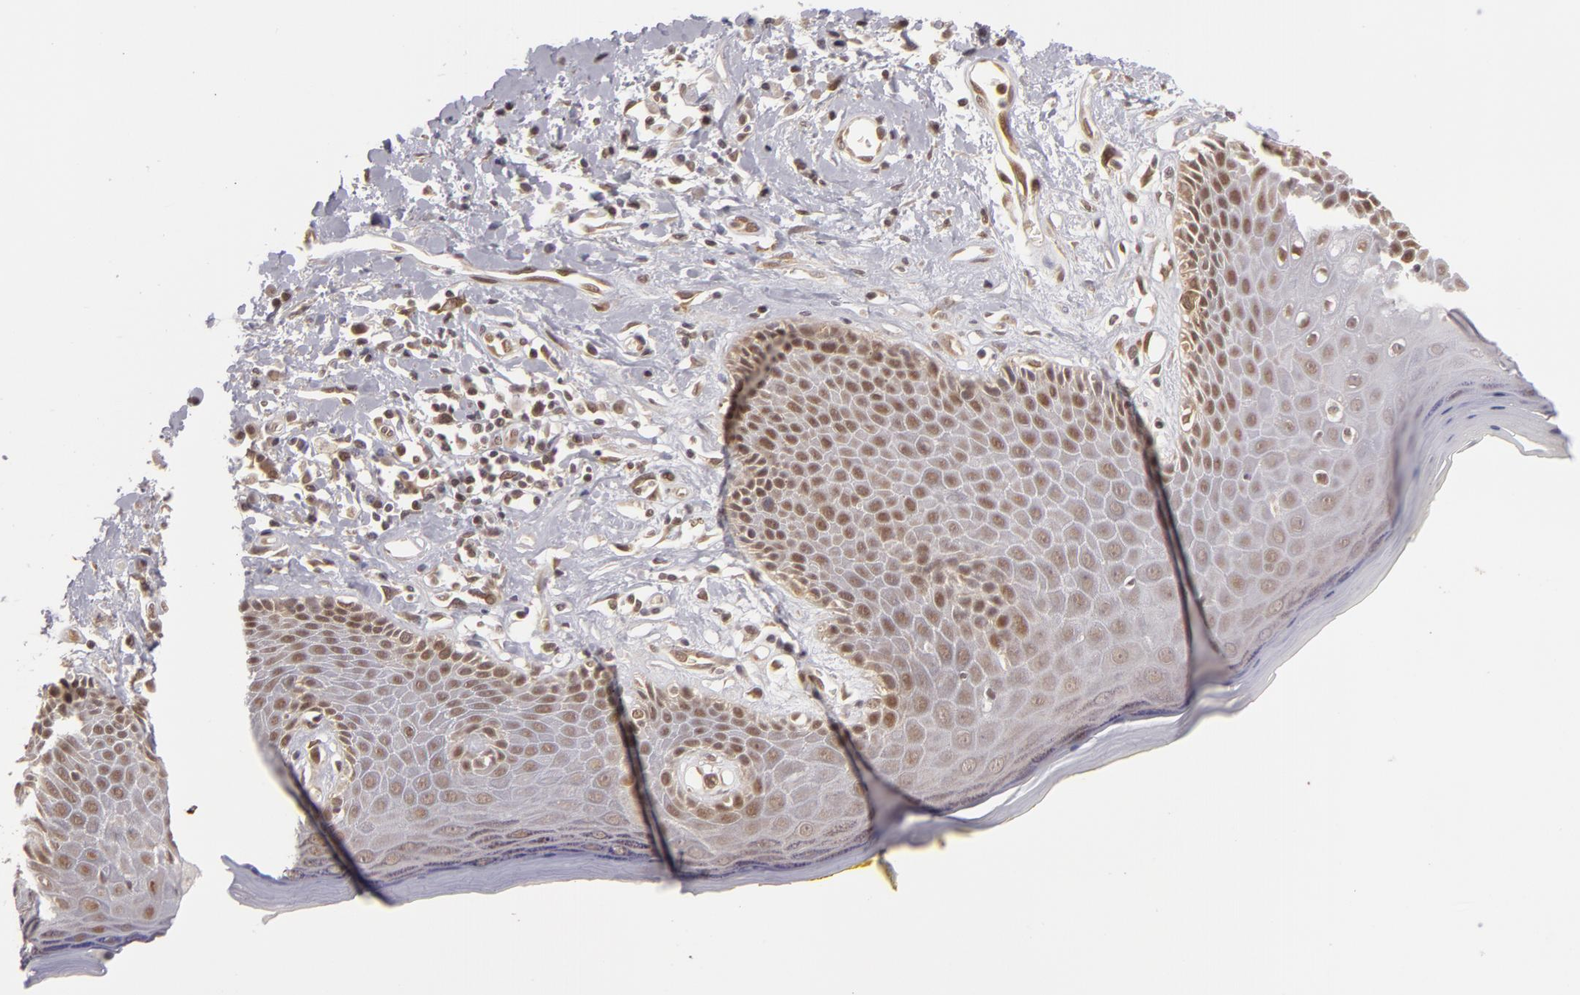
{"staining": {"intensity": "moderate", "quantity": "25%-75%", "location": "nuclear"}, "tissue": "skin", "cell_type": "Epidermal cells", "image_type": "normal", "snomed": [{"axis": "morphology", "description": "Normal tissue, NOS"}, {"axis": "topography", "description": "Skin"}, {"axis": "topography", "description": "Anal"}], "caption": "A high-resolution histopathology image shows immunohistochemistry staining of benign skin, which demonstrates moderate nuclear positivity in approximately 25%-75% of epidermal cells.", "gene": "ZNF133", "patient": {"sex": "male", "age": 61}}